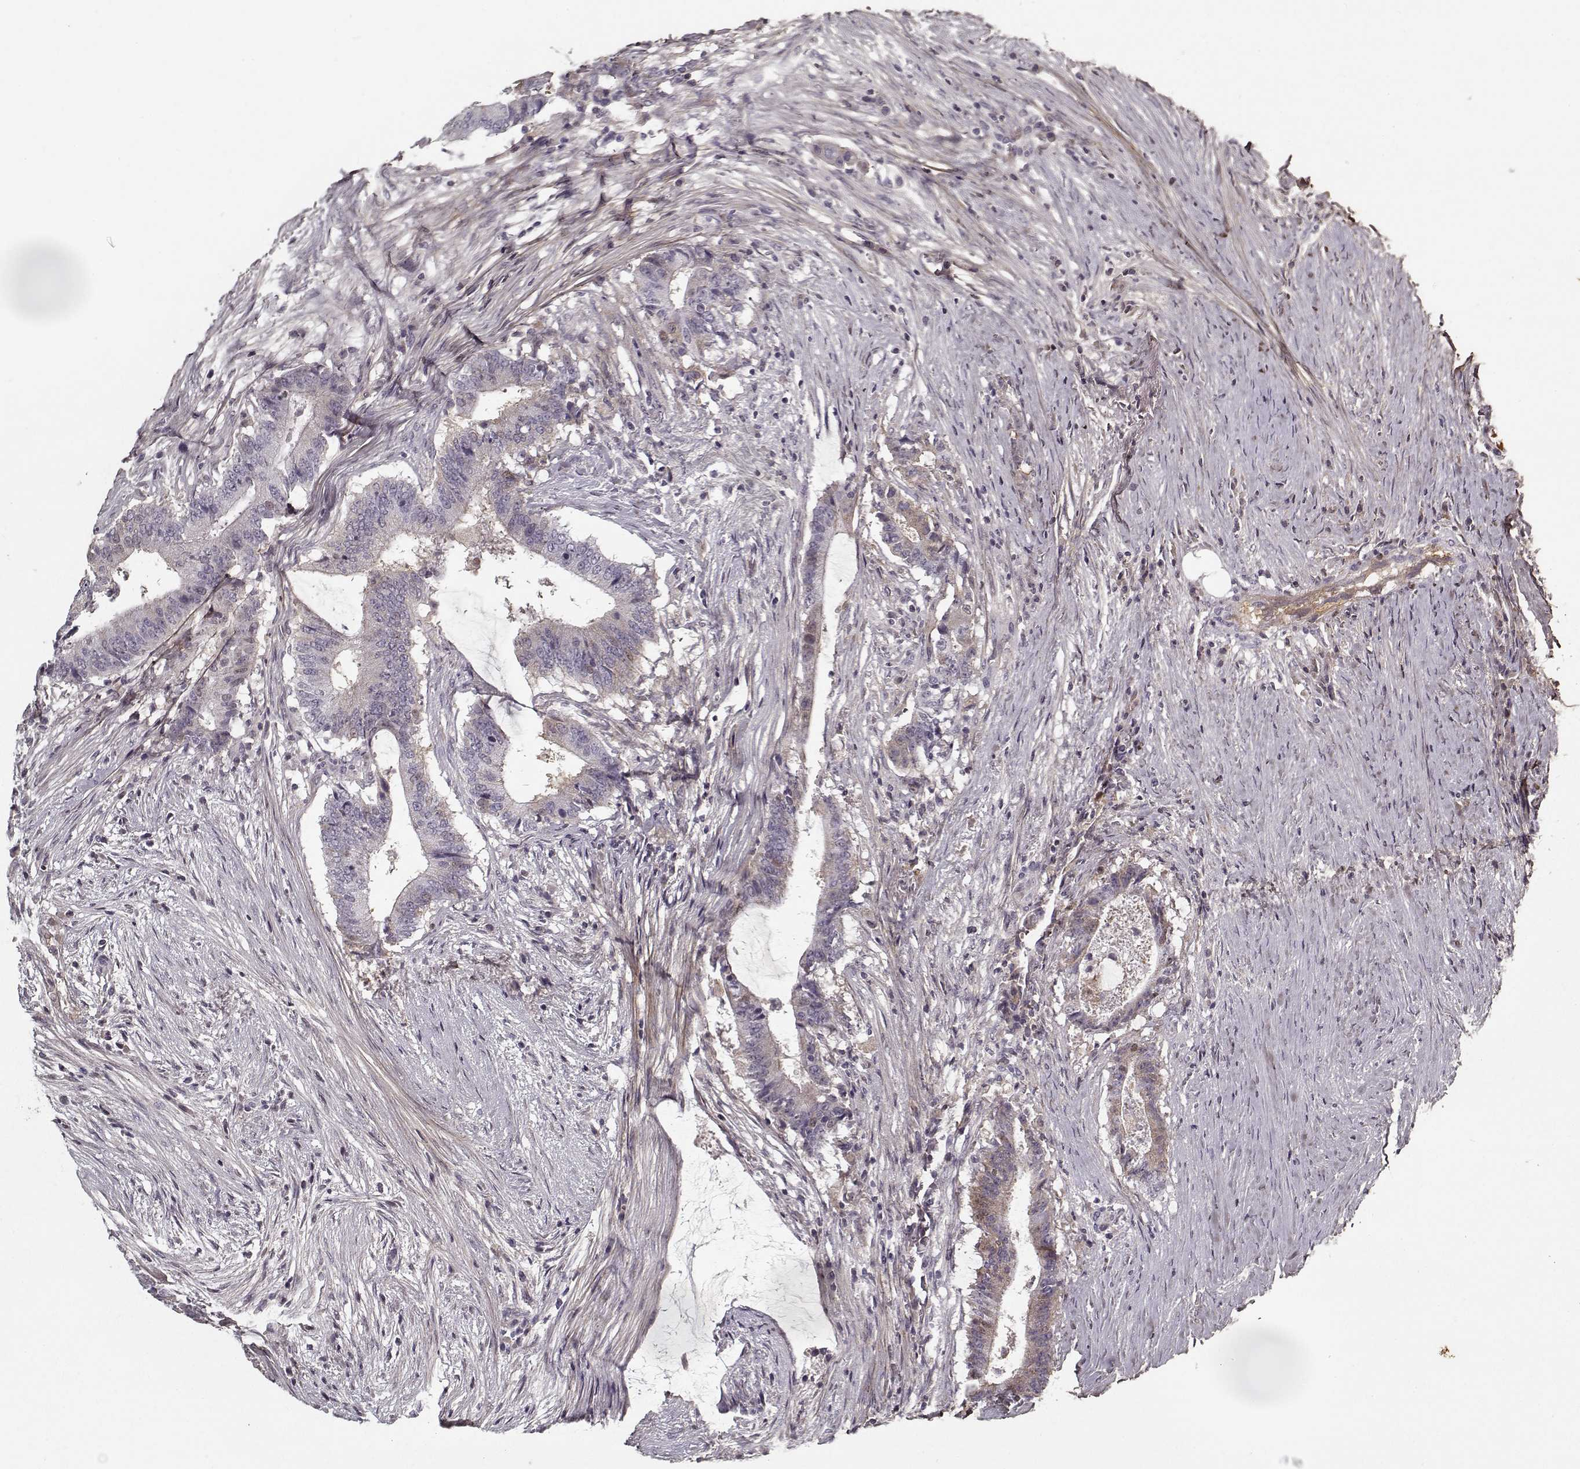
{"staining": {"intensity": "weak", "quantity": "<25%", "location": "cytoplasmic/membranous"}, "tissue": "colorectal cancer", "cell_type": "Tumor cells", "image_type": "cancer", "snomed": [{"axis": "morphology", "description": "Adenocarcinoma, NOS"}, {"axis": "topography", "description": "Colon"}], "caption": "IHC of colorectal adenocarcinoma reveals no expression in tumor cells.", "gene": "LUM", "patient": {"sex": "female", "age": 43}}